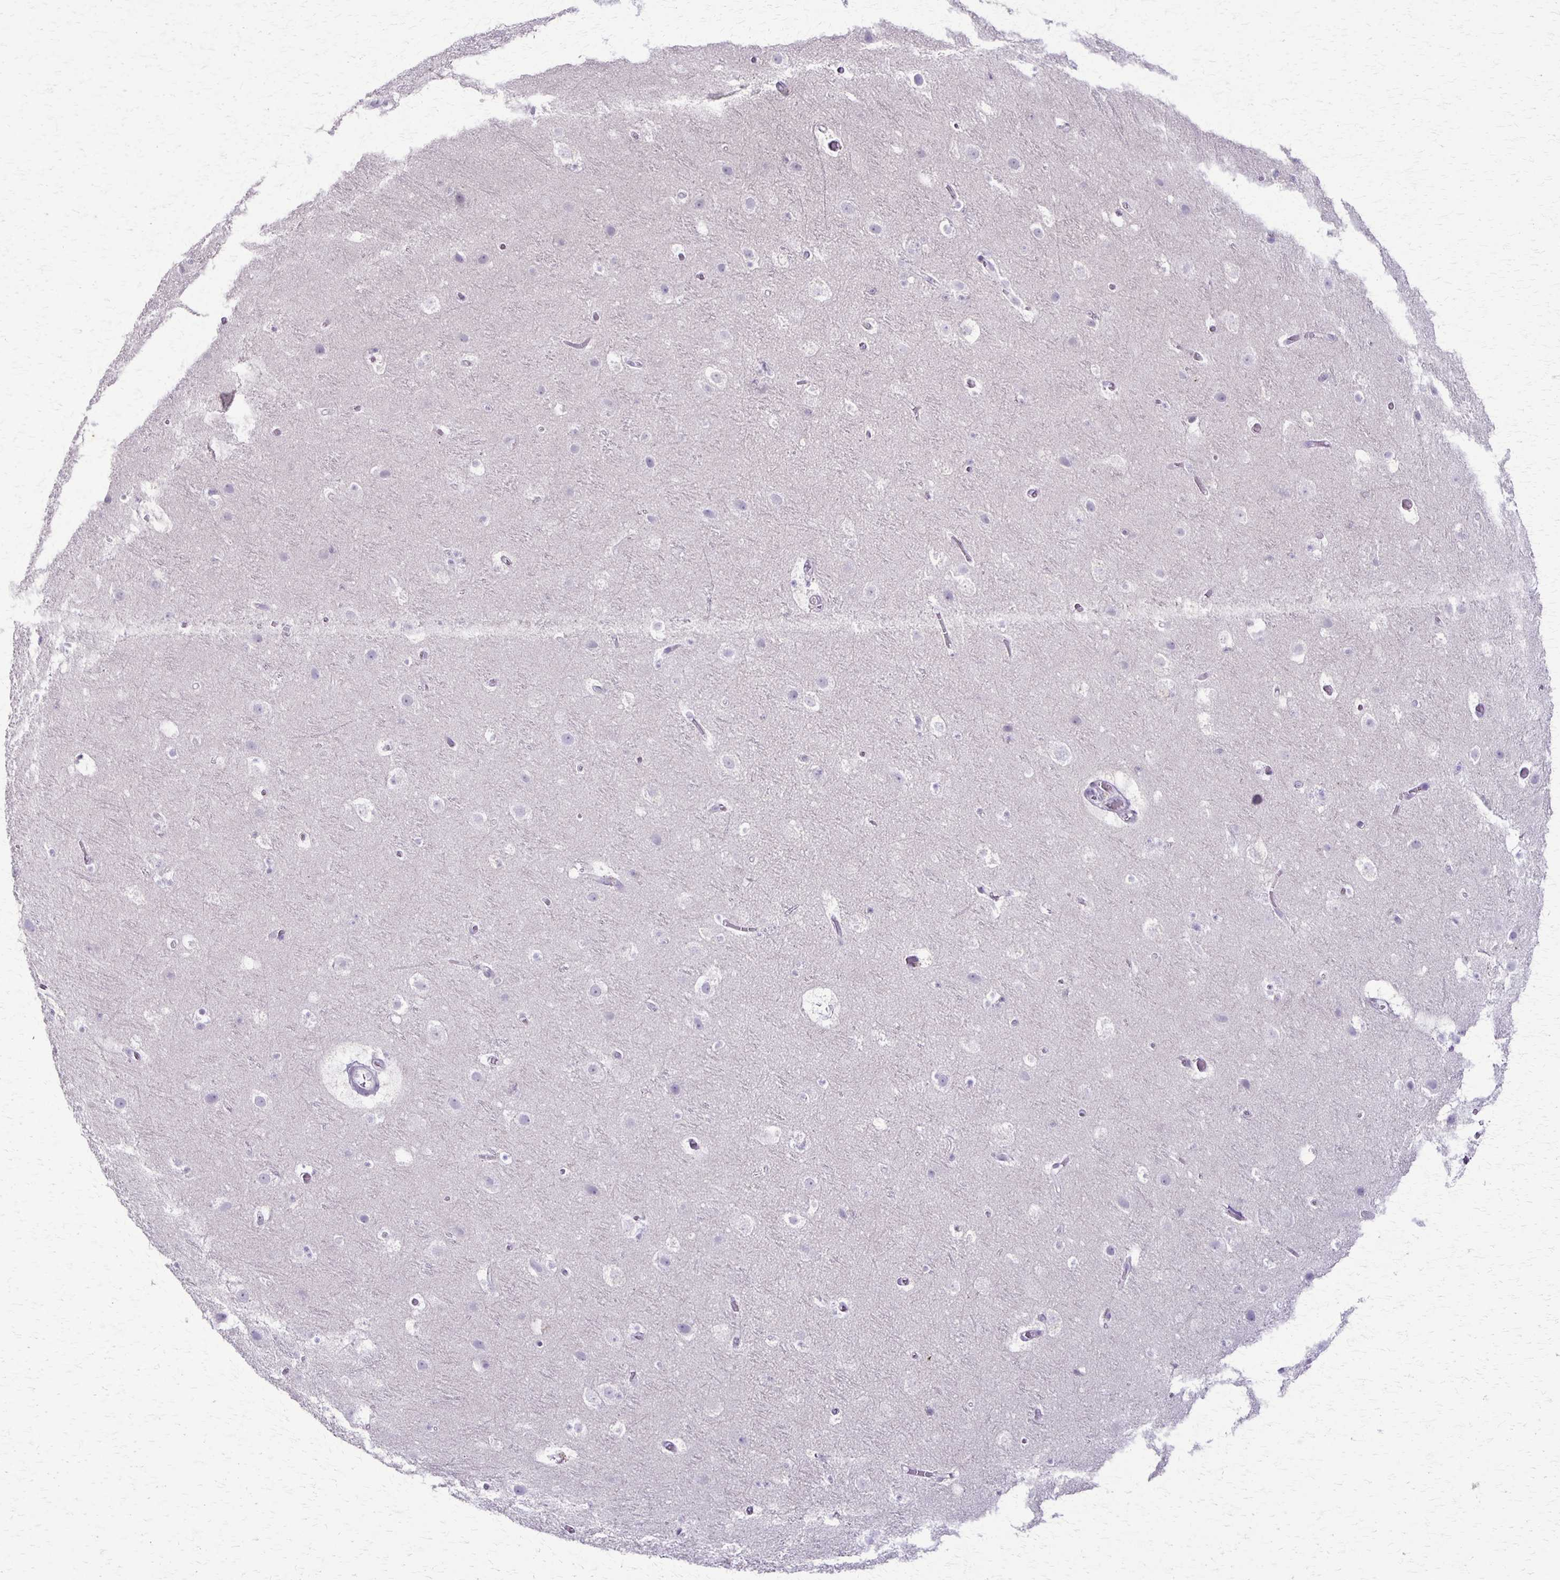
{"staining": {"intensity": "negative", "quantity": "none", "location": "none"}, "tissue": "cerebral cortex", "cell_type": "Endothelial cells", "image_type": "normal", "snomed": [{"axis": "morphology", "description": "Normal tissue, NOS"}, {"axis": "topography", "description": "Cerebral cortex"}], "caption": "High power microscopy micrograph of an IHC micrograph of normal cerebral cortex, revealing no significant positivity in endothelial cells.", "gene": "SLC35E2B", "patient": {"sex": "female", "age": 42}}